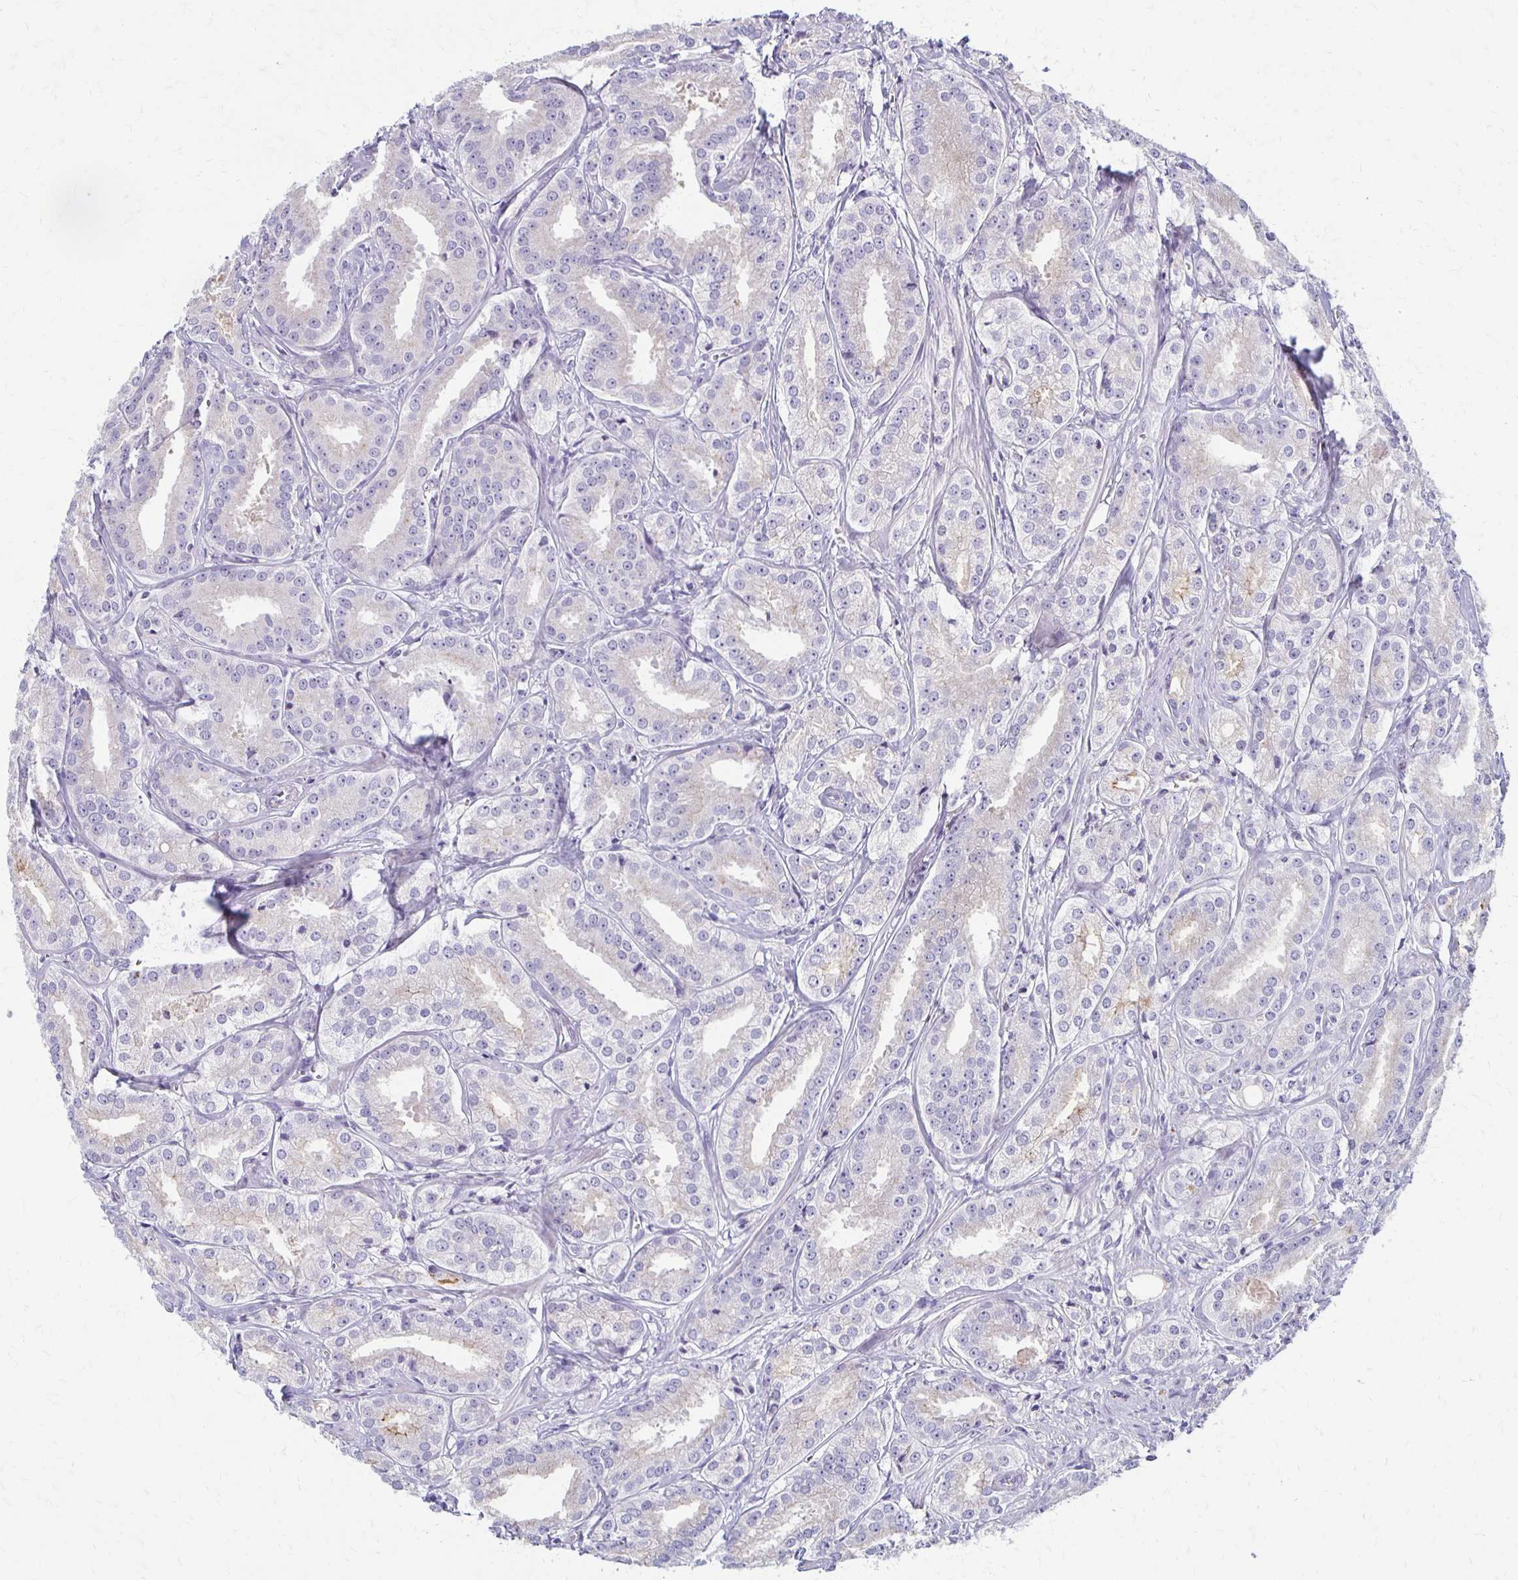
{"staining": {"intensity": "moderate", "quantity": "<25%", "location": "cytoplasmic/membranous"}, "tissue": "prostate cancer", "cell_type": "Tumor cells", "image_type": "cancer", "snomed": [{"axis": "morphology", "description": "Adenocarcinoma, High grade"}, {"axis": "topography", "description": "Prostate"}], "caption": "The histopathology image displays a brown stain indicating the presence of a protein in the cytoplasmic/membranous of tumor cells in prostate adenocarcinoma (high-grade). The protein of interest is stained brown, and the nuclei are stained in blue (DAB IHC with brightfield microscopy, high magnification).", "gene": "BBS12", "patient": {"sex": "male", "age": 64}}